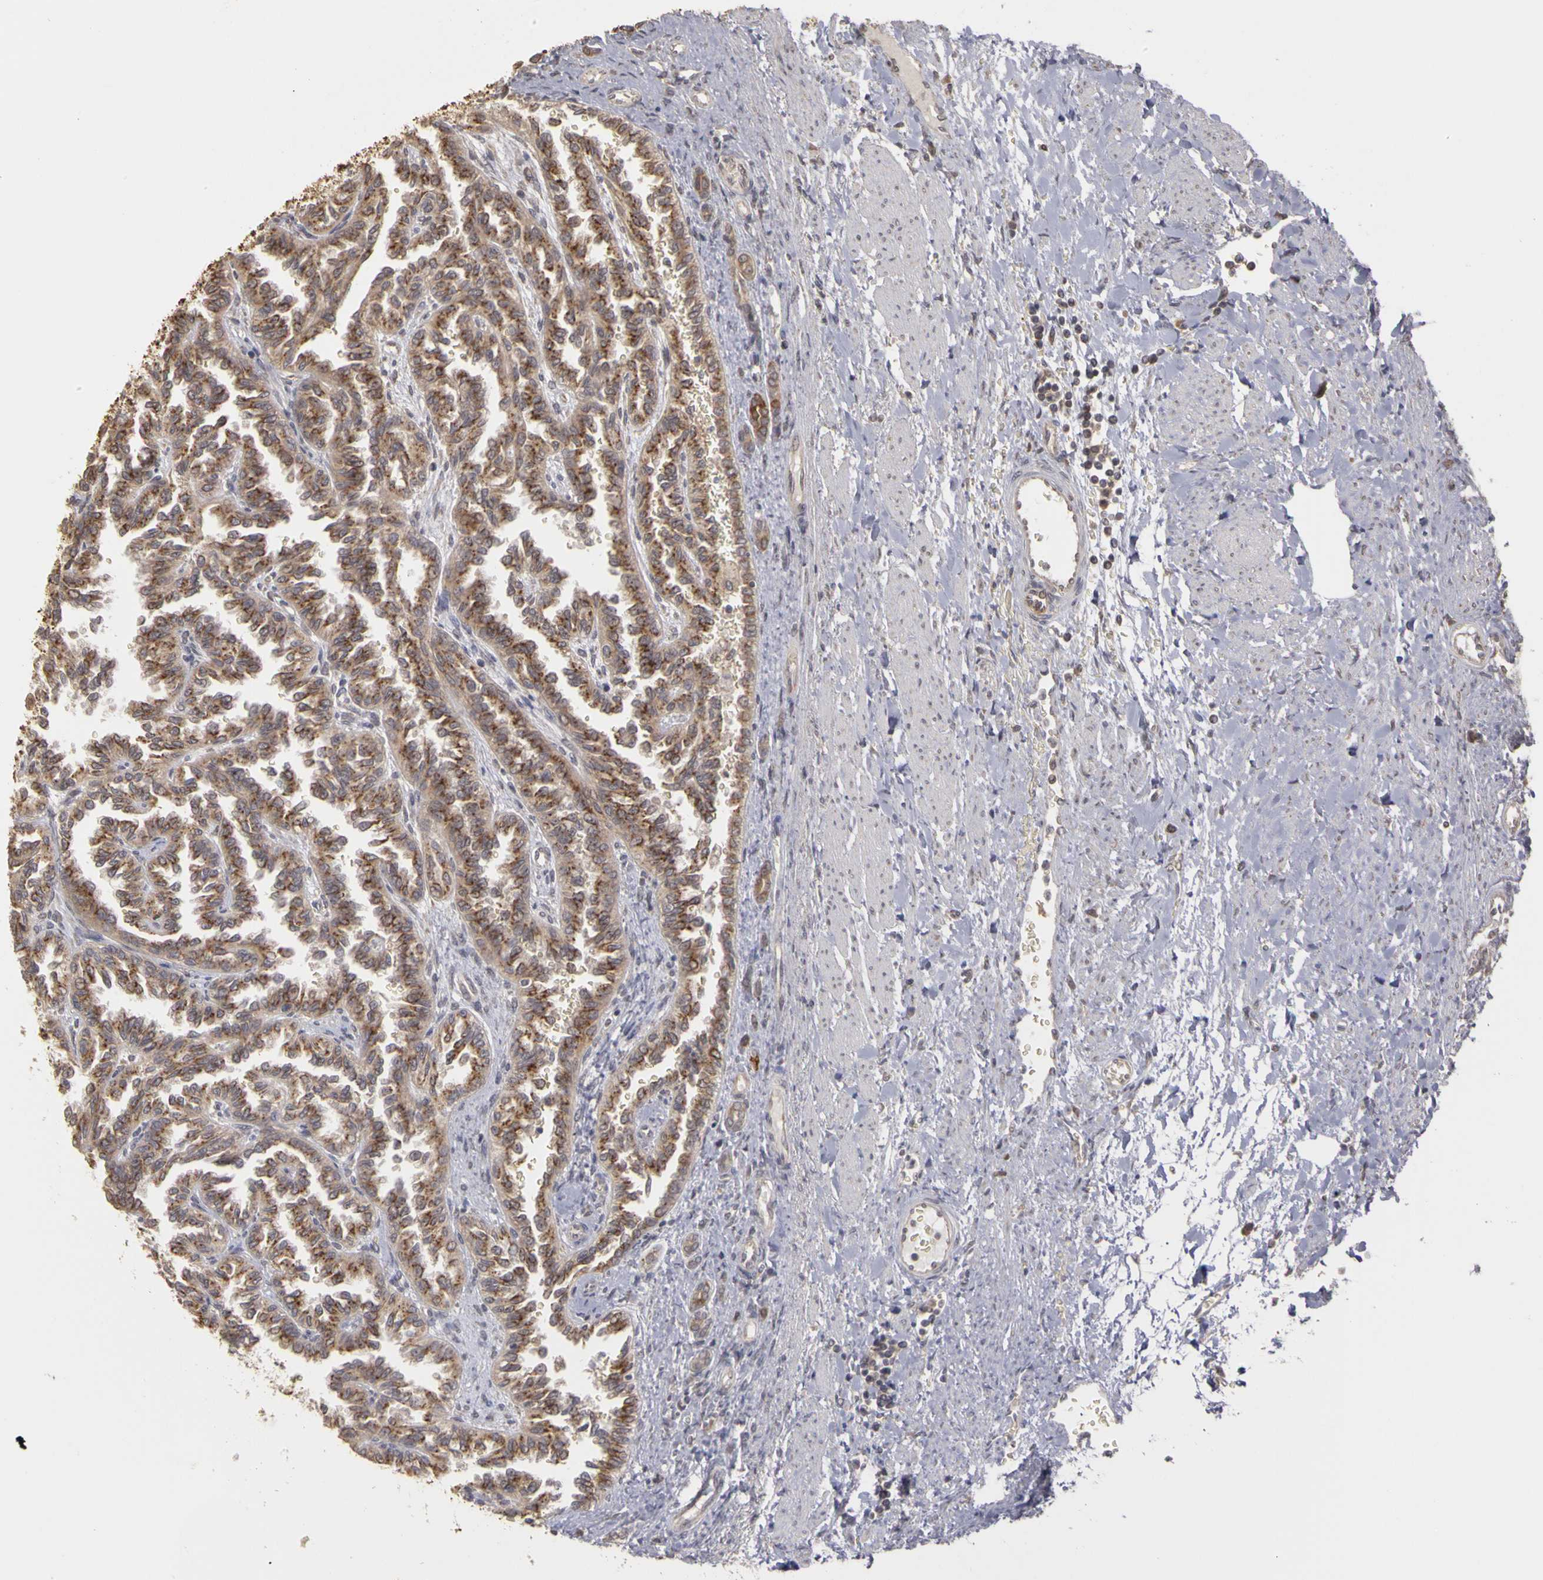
{"staining": {"intensity": "moderate", "quantity": ">75%", "location": "cytoplasmic/membranous"}, "tissue": "renal cancer", "cell_type": "Tumor cells", "image_type": "cancer", "snomed": [{"axis": "morphology", "description": "Inflammation, NOS"}, {"axis": "morphology", "description": "Adenocarcinoma, NOS"}, {"axis": "topography", "description": "Kidney"}], "caption": "Immunohistochemical staining of renal cancer (adenocarcinoma) demonstrates medium levels of moderate cytoplasmic/membranous expression in approximately >75% of tumor cells.", "gene": "FRMD7", "patient": {"sex": "male", "age": 68}}